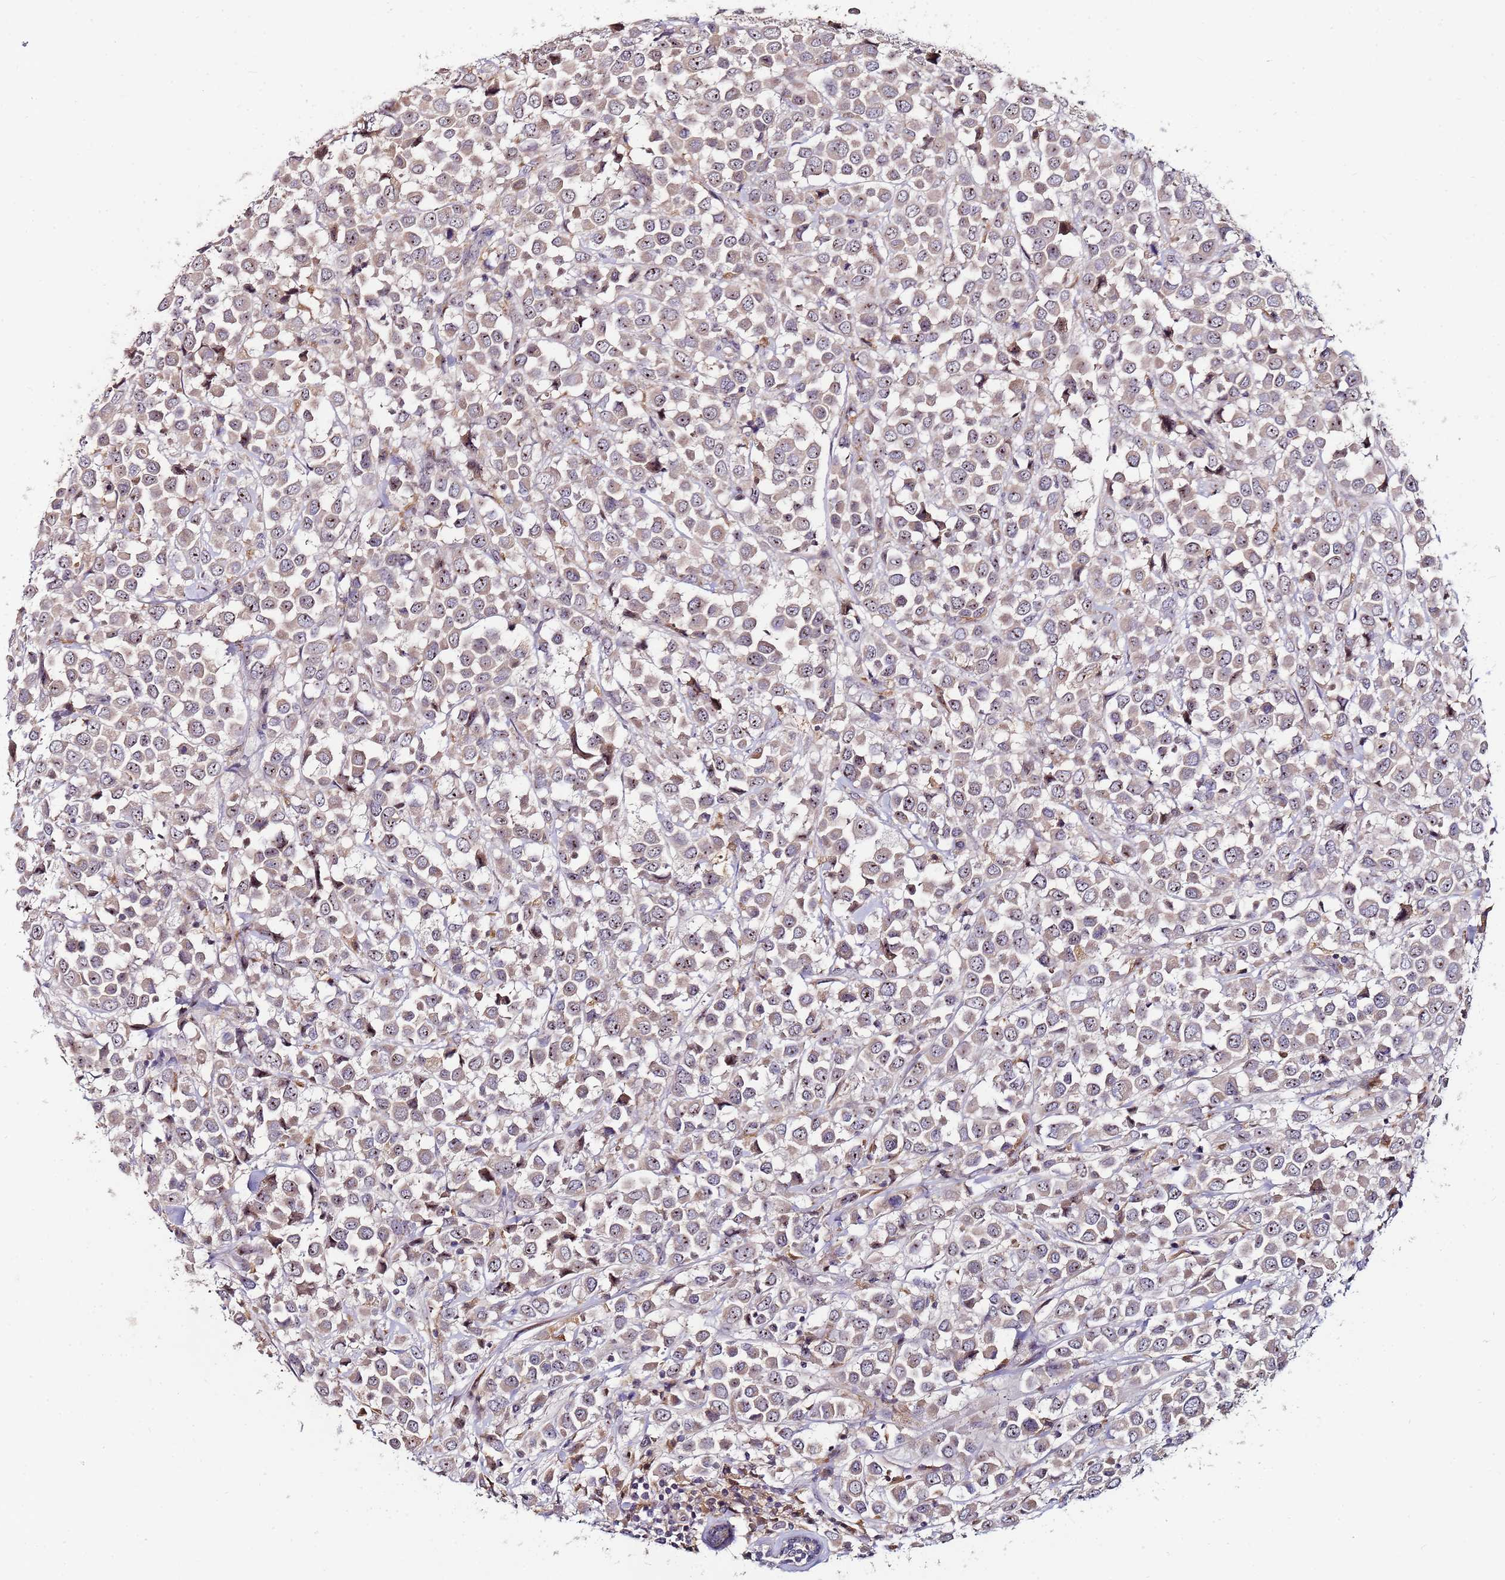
{"staining": {"intensity": "weak", "quantity": "25%-75%", "location": "cytoplasmic/membranous,nuclear"}, "tissue": "breast cancer", "cell_type": "Tumor cells", "image_type": "cancer", "snomed": [{"axis": "morphology", "description": "Duct carcinoma"}, {"axis": "topography", "description": "Breast"}], "caption": "Weak cytoplasmic/membranous and nuclear positivity for a protein is appreciated in about 25%-75% of tumor cells of breast cancer (infiltrating ductal carcinoma) using immunohistochemistry (IHC).", "gene": "KRI1", "patient": {"sex": "female", "age": 61}}